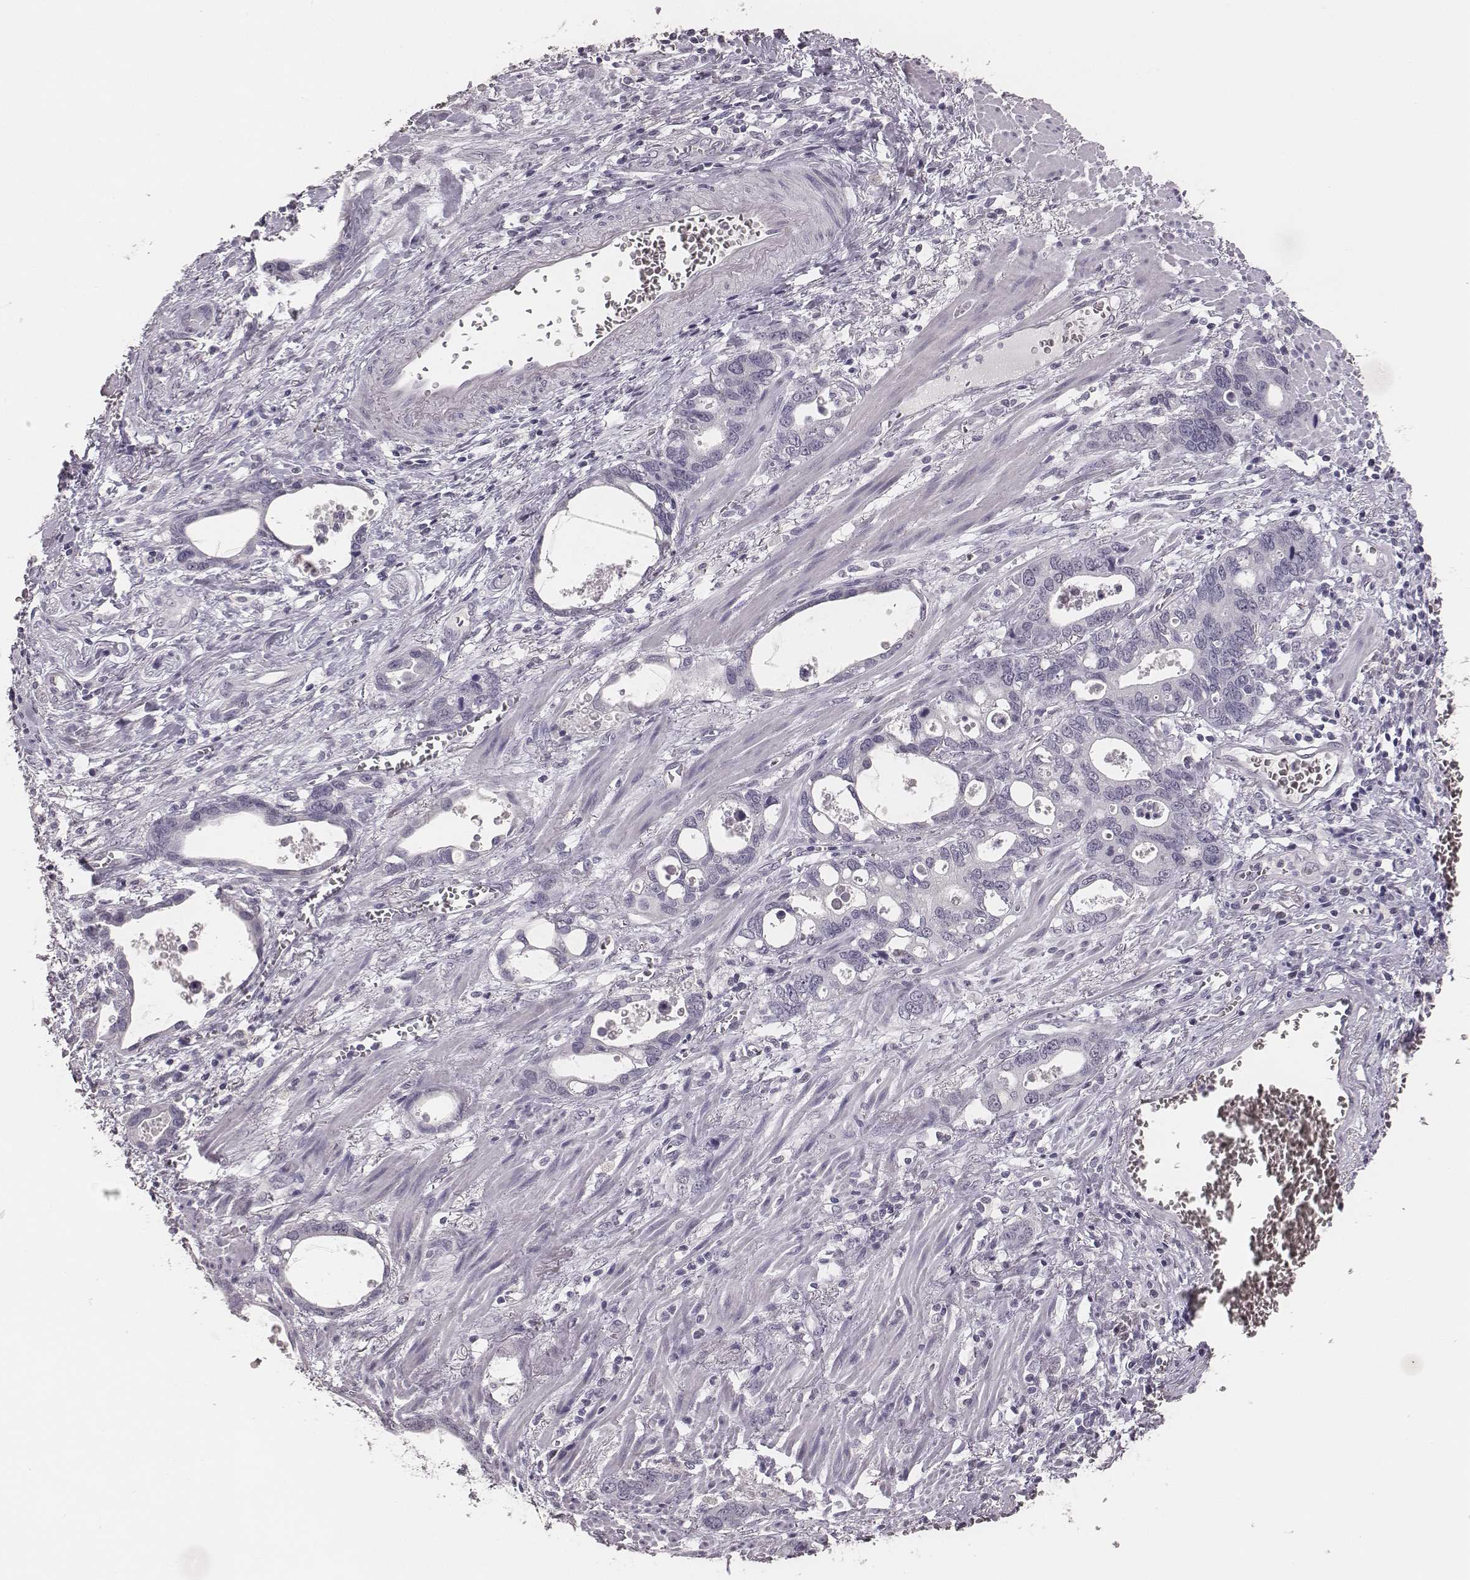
{"staining": {"intensity": "negative", "quantity": "none", "location": "none"}, "tissue": "stomach cancer", "cell_type": "Tumor cells", "image_type": "cancer", "snomed": [{"axis": "morphology", "description": "Normal tissue, NOS"}, {"axis": "morphology", "description": "Adenocarcinoma, NOS"}, {"axis": "topography", "description": "Esophagus"}, {"axis": "topography", "description": "Stomach, upper"}], "caption": "Photomicrograph shows no significant protein positivity in tumor cells of stomach cancer (adenocarcinoma).", "gene": "CSHL1", "patient": {"sex": "male", "age": 74}}